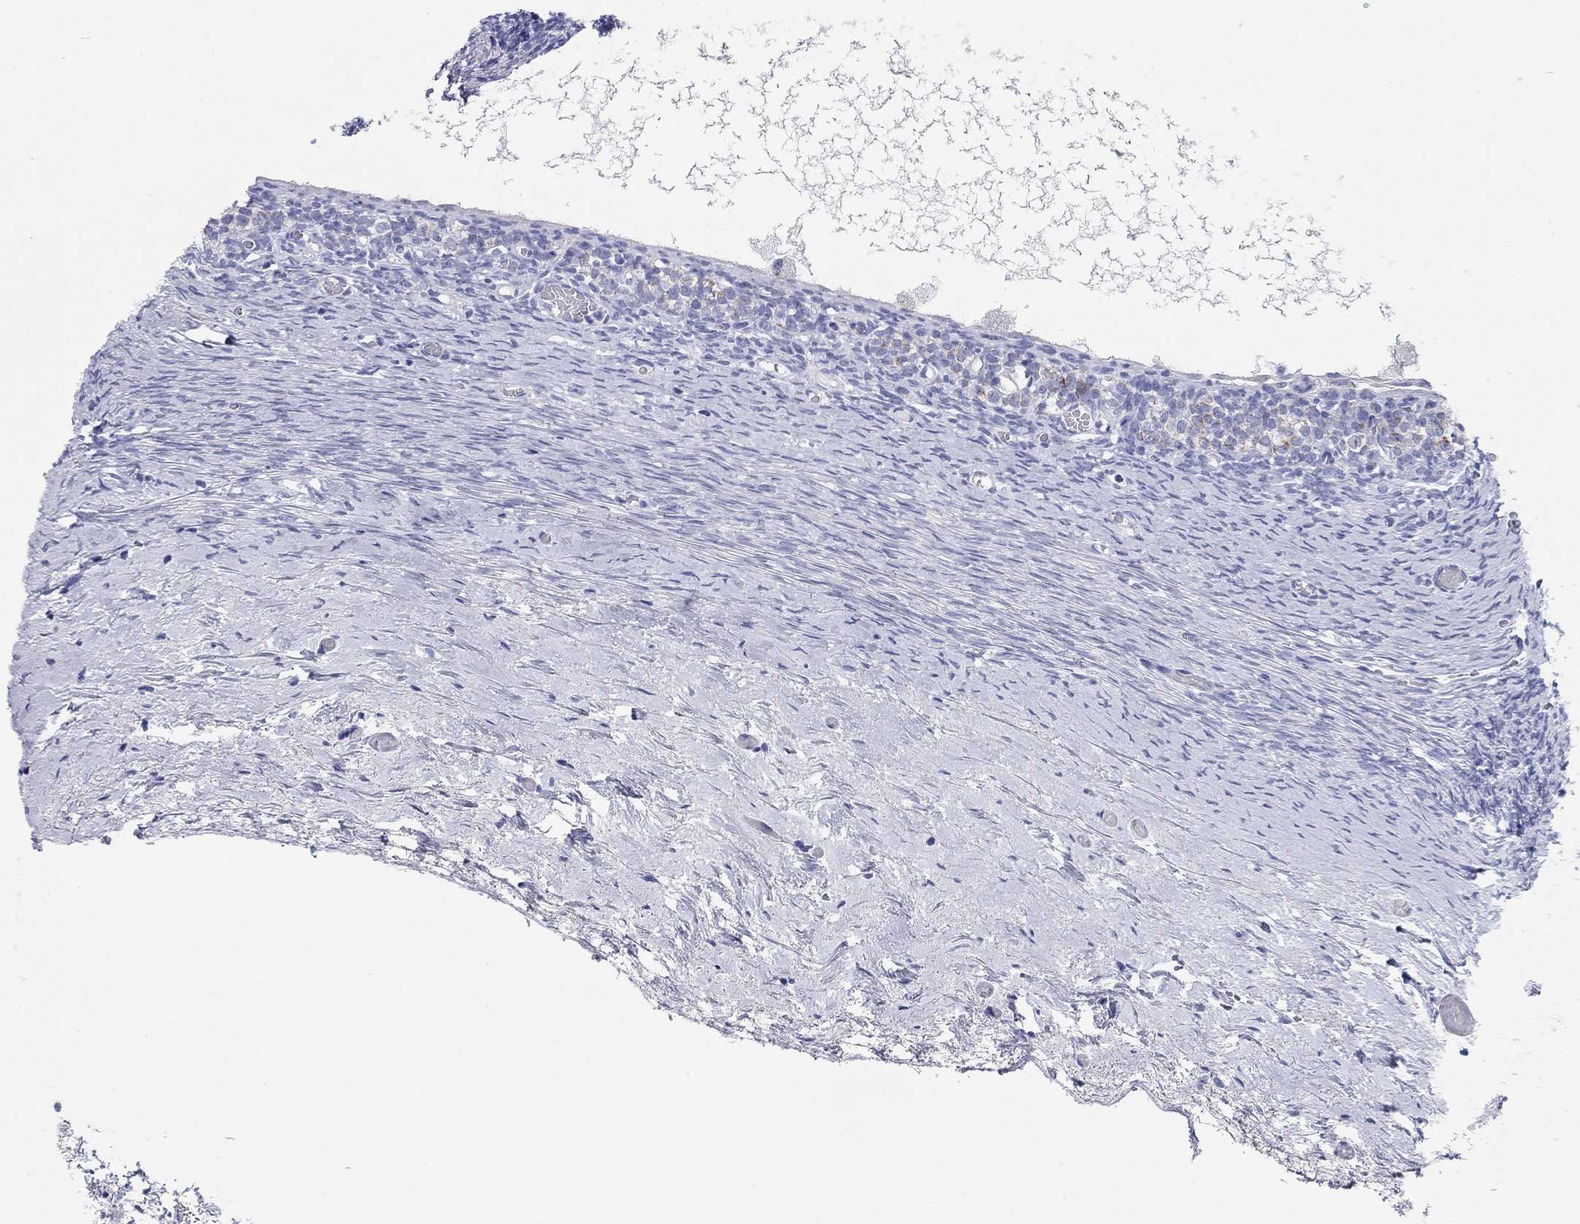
{"staining": {"intensity": "weak", "quantity": "<25%", "location": "cytoplasmic/membranous"}, "tissue": "ovary", "cell_type": "Follicle cells", "image_type": "normal", "snomed": [{"axis": "morphology", "description": "Normal tissue, NOS"}, {"axis": "topography", "description": "Ovary"}], "caption": "Immunohistochemistry (IHC) of normal human ovary demonstrates no staining in follicle cells.", "gene": "CHI3L2", "patient": {"sex": "female", "age": 39}}